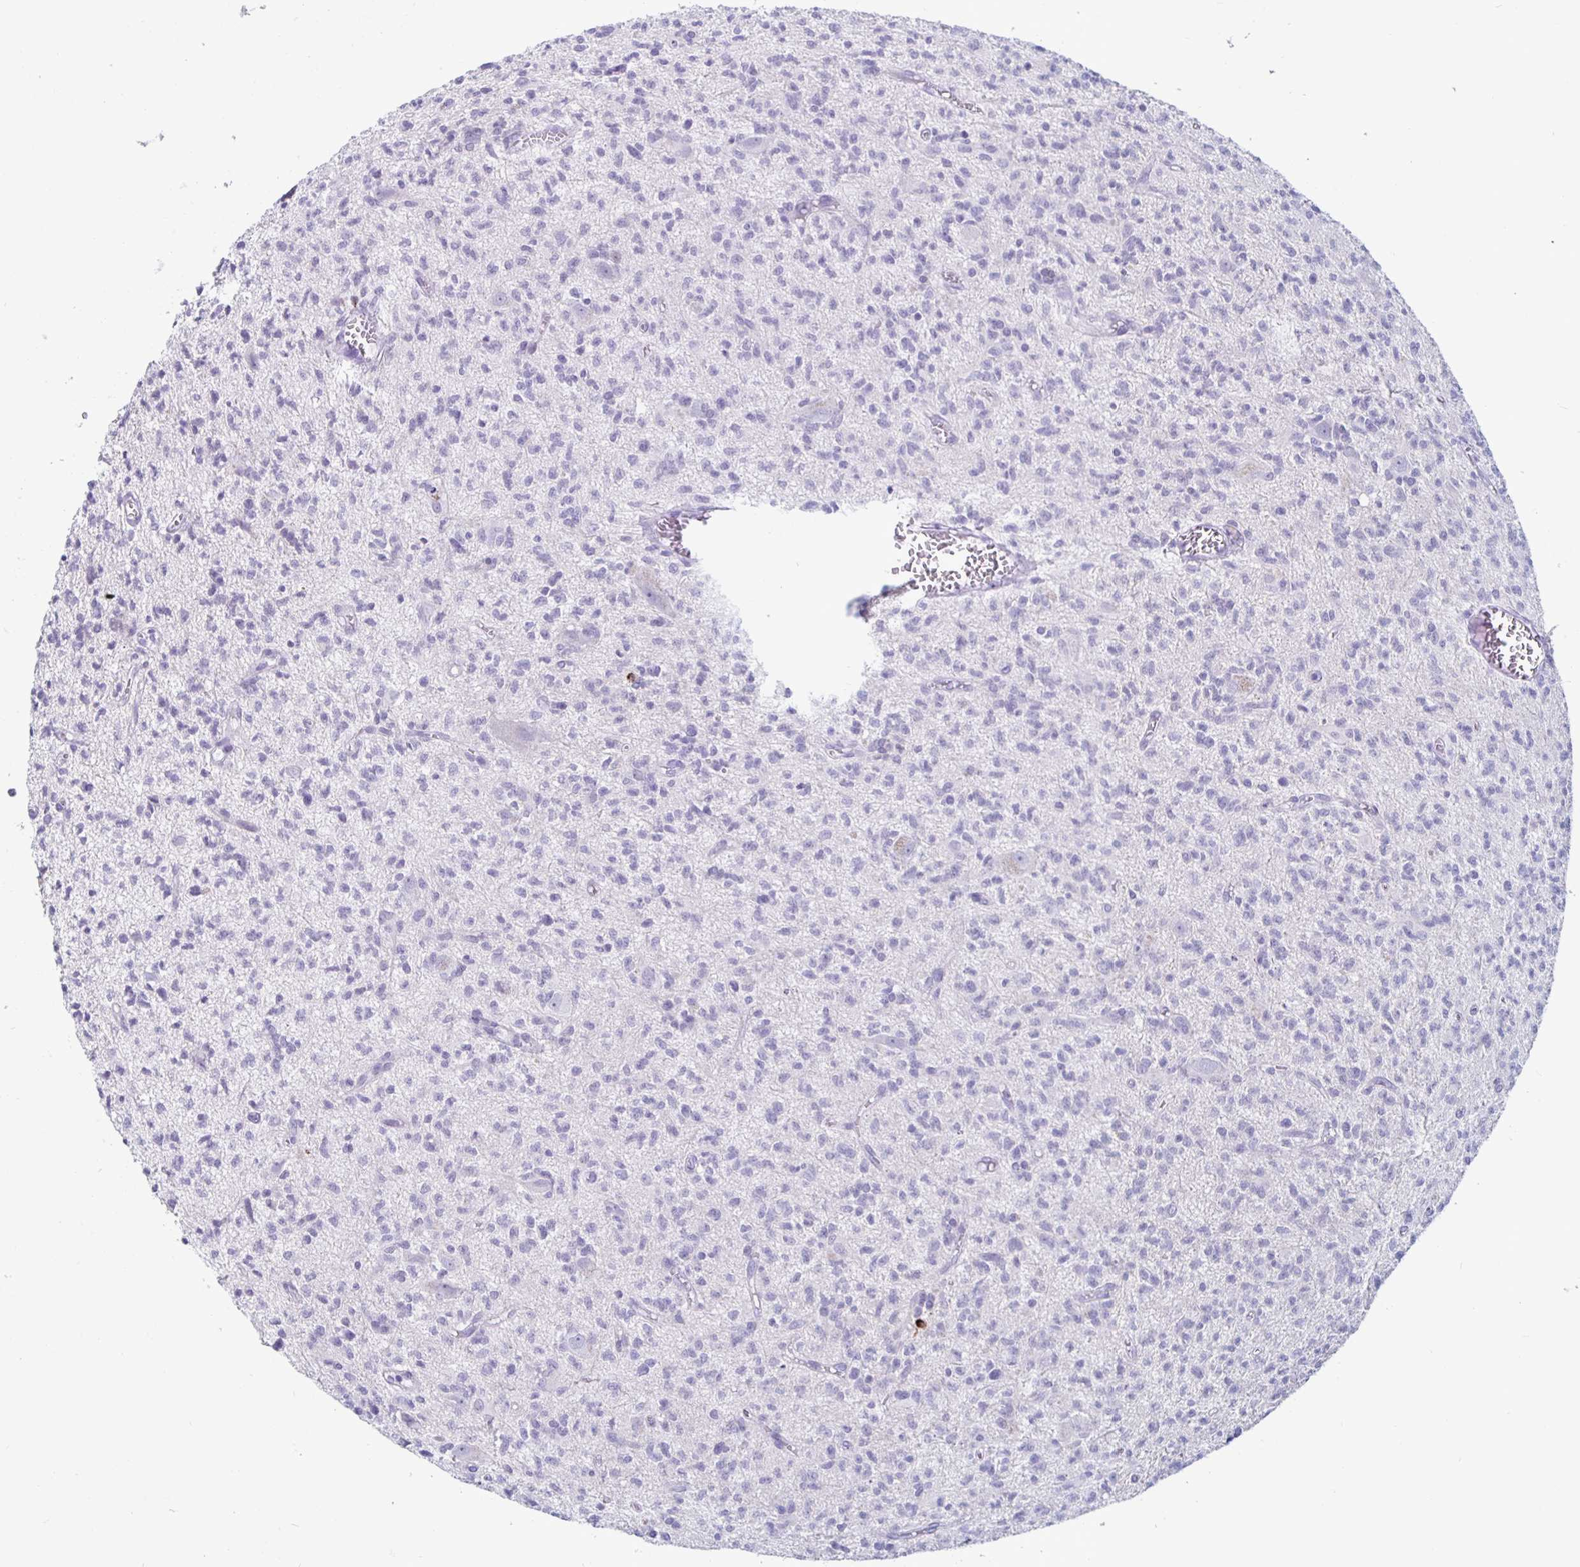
{"staining": {"intensity": "negative", "quantity": "none", "location": "none"}, "tissue": "glioma", "cell_type": "Tumor cells", "image_type": "cancer", "snomed": [{"axis": "morphology", "description": "Glioma, malignant, Low grade"}, {"axis": "topography", "description": "Brain"}], "caption": "A photomicrograph of human malignant low-grade glioma is negative for staining in tumor cells.", "gene": "GZMK", "patient": {"sex": "male", "age": 64}}